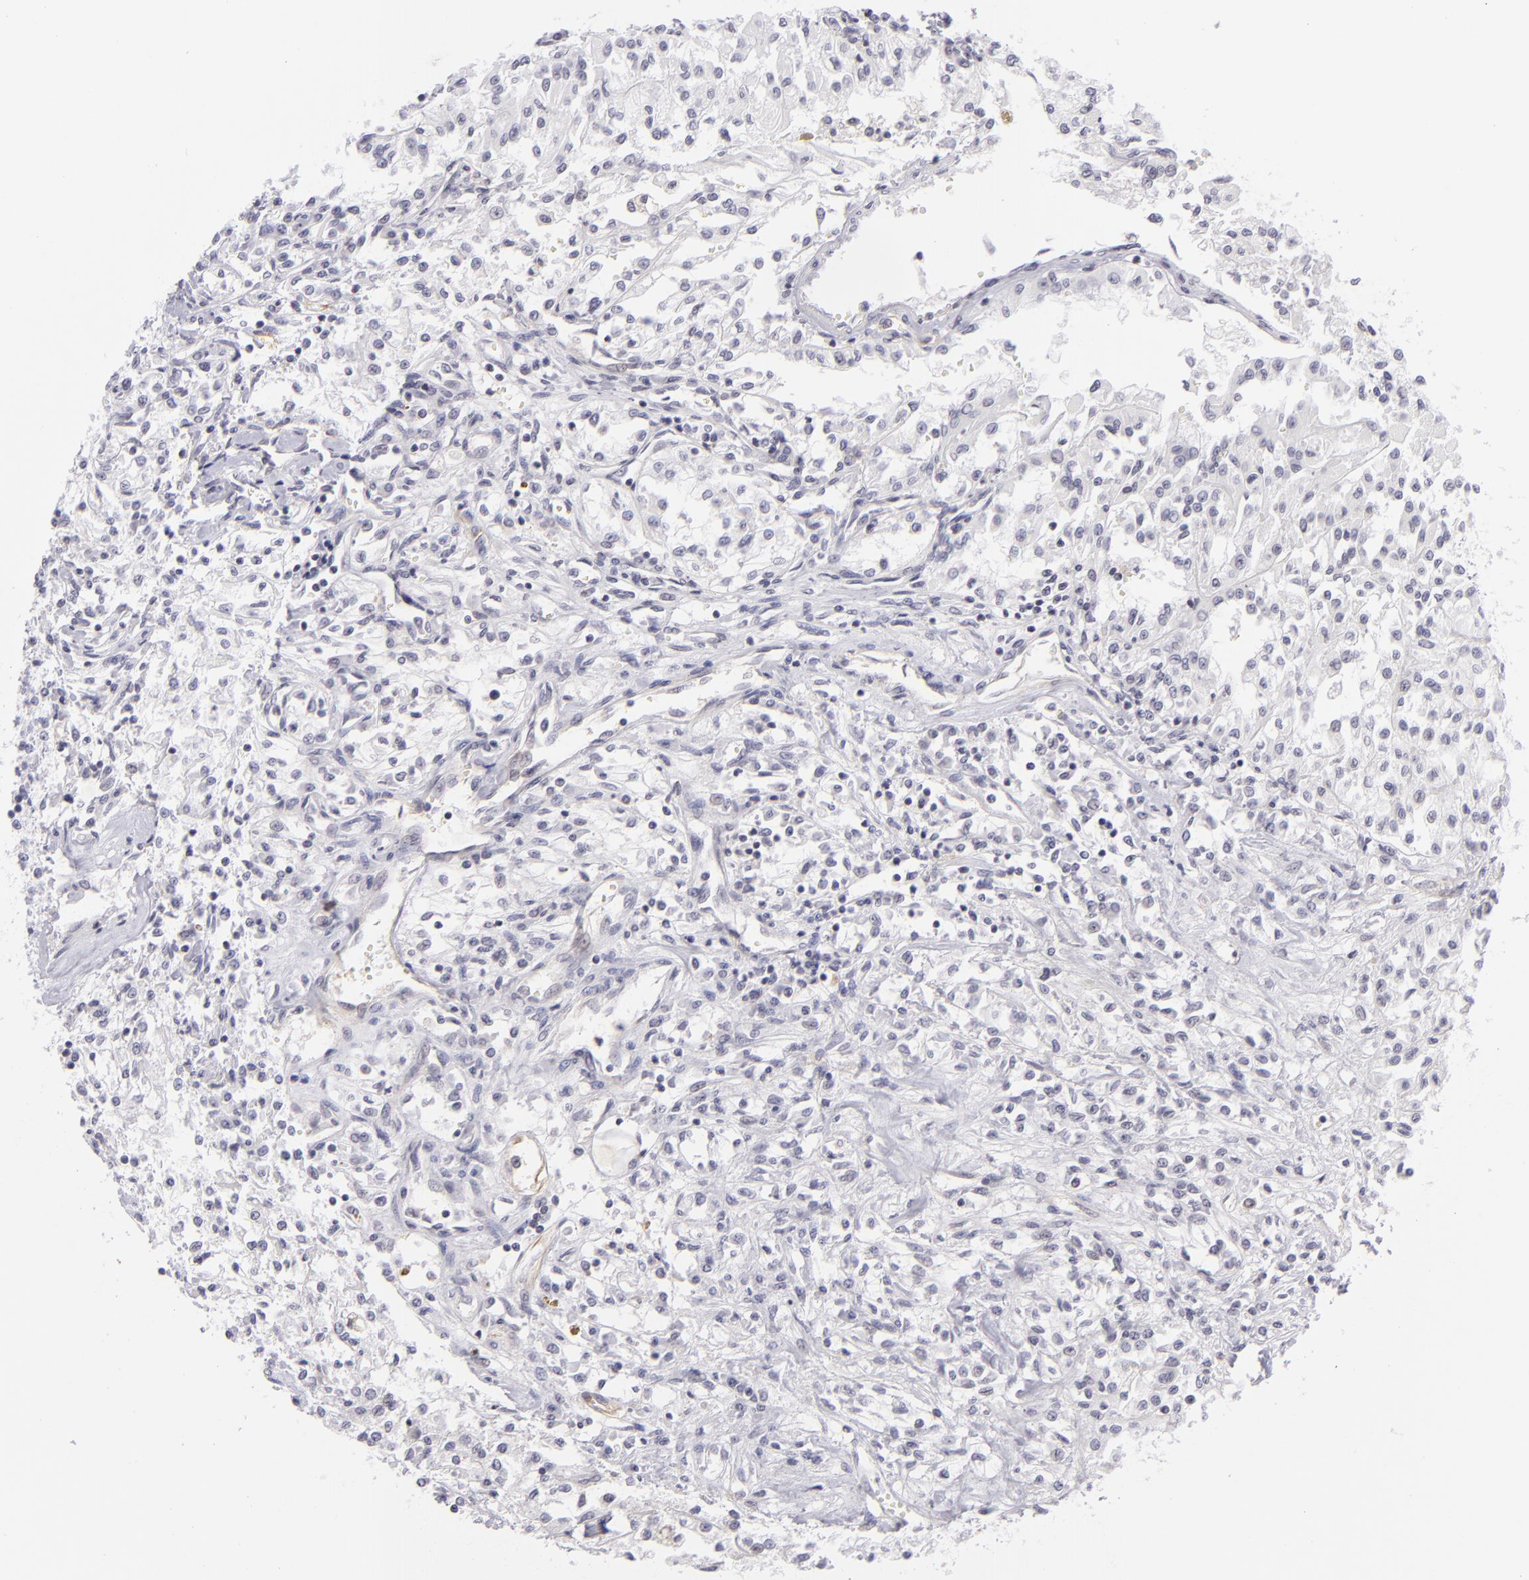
{"staining": {"intensity": "negative", "quantity": "none", "location": "none"}, "tissue": "renal cancer", "cell_type": "Tumor cells", "image_type": "cancer", "snomed": [{"axis": "morphology", "description": "Adenocarcinoma, NOS"}, {"axis": "topography", "description": "Kidney"}], "caption": "This is an IHC micrograph of renal adenocarcinoma. There is no staining in tumor cells.", "gene": "THBD", "patient": {"sex": "male", "age": 78}}